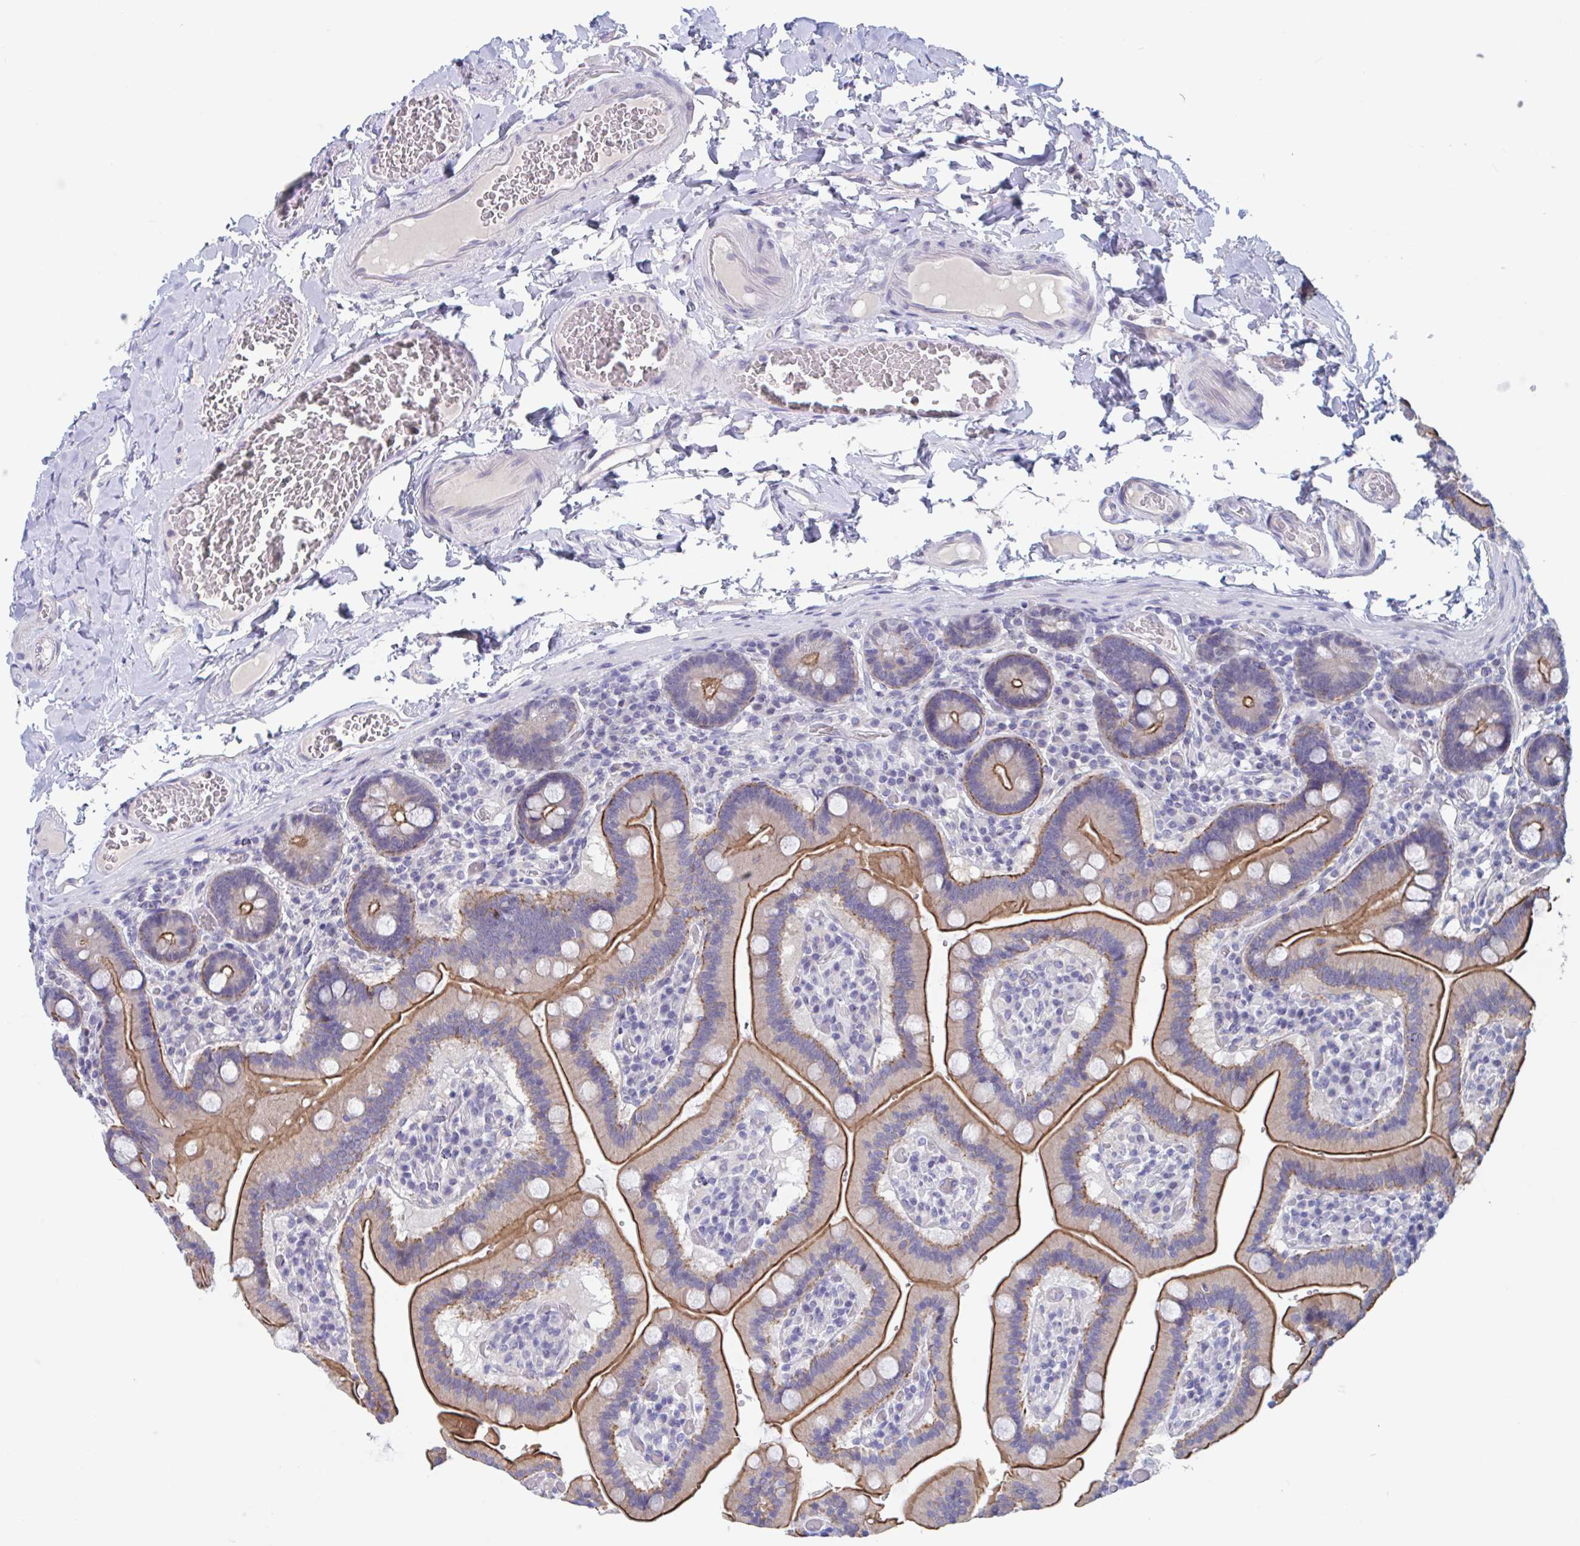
{"staining": {"intensity": "moderate", "quantity": ">75%", "location": "cytoplasmic/membranous"}, "tissue": "duodenum", "cell_type": "Glandular cells", "image_type": "normal", "snomed": [{"axis": "morphology", "description": "Normal tissue, NOS"}, {"axis": "topography", "description": "Duodenum"}], "caption": "Protein staining reveals moderate cytoplasmic/membranous expression in approximately >75% of glandular cells in benign duodenum.", "gene": "UNKL", "patient": {"sex": "female", "age": 62}}